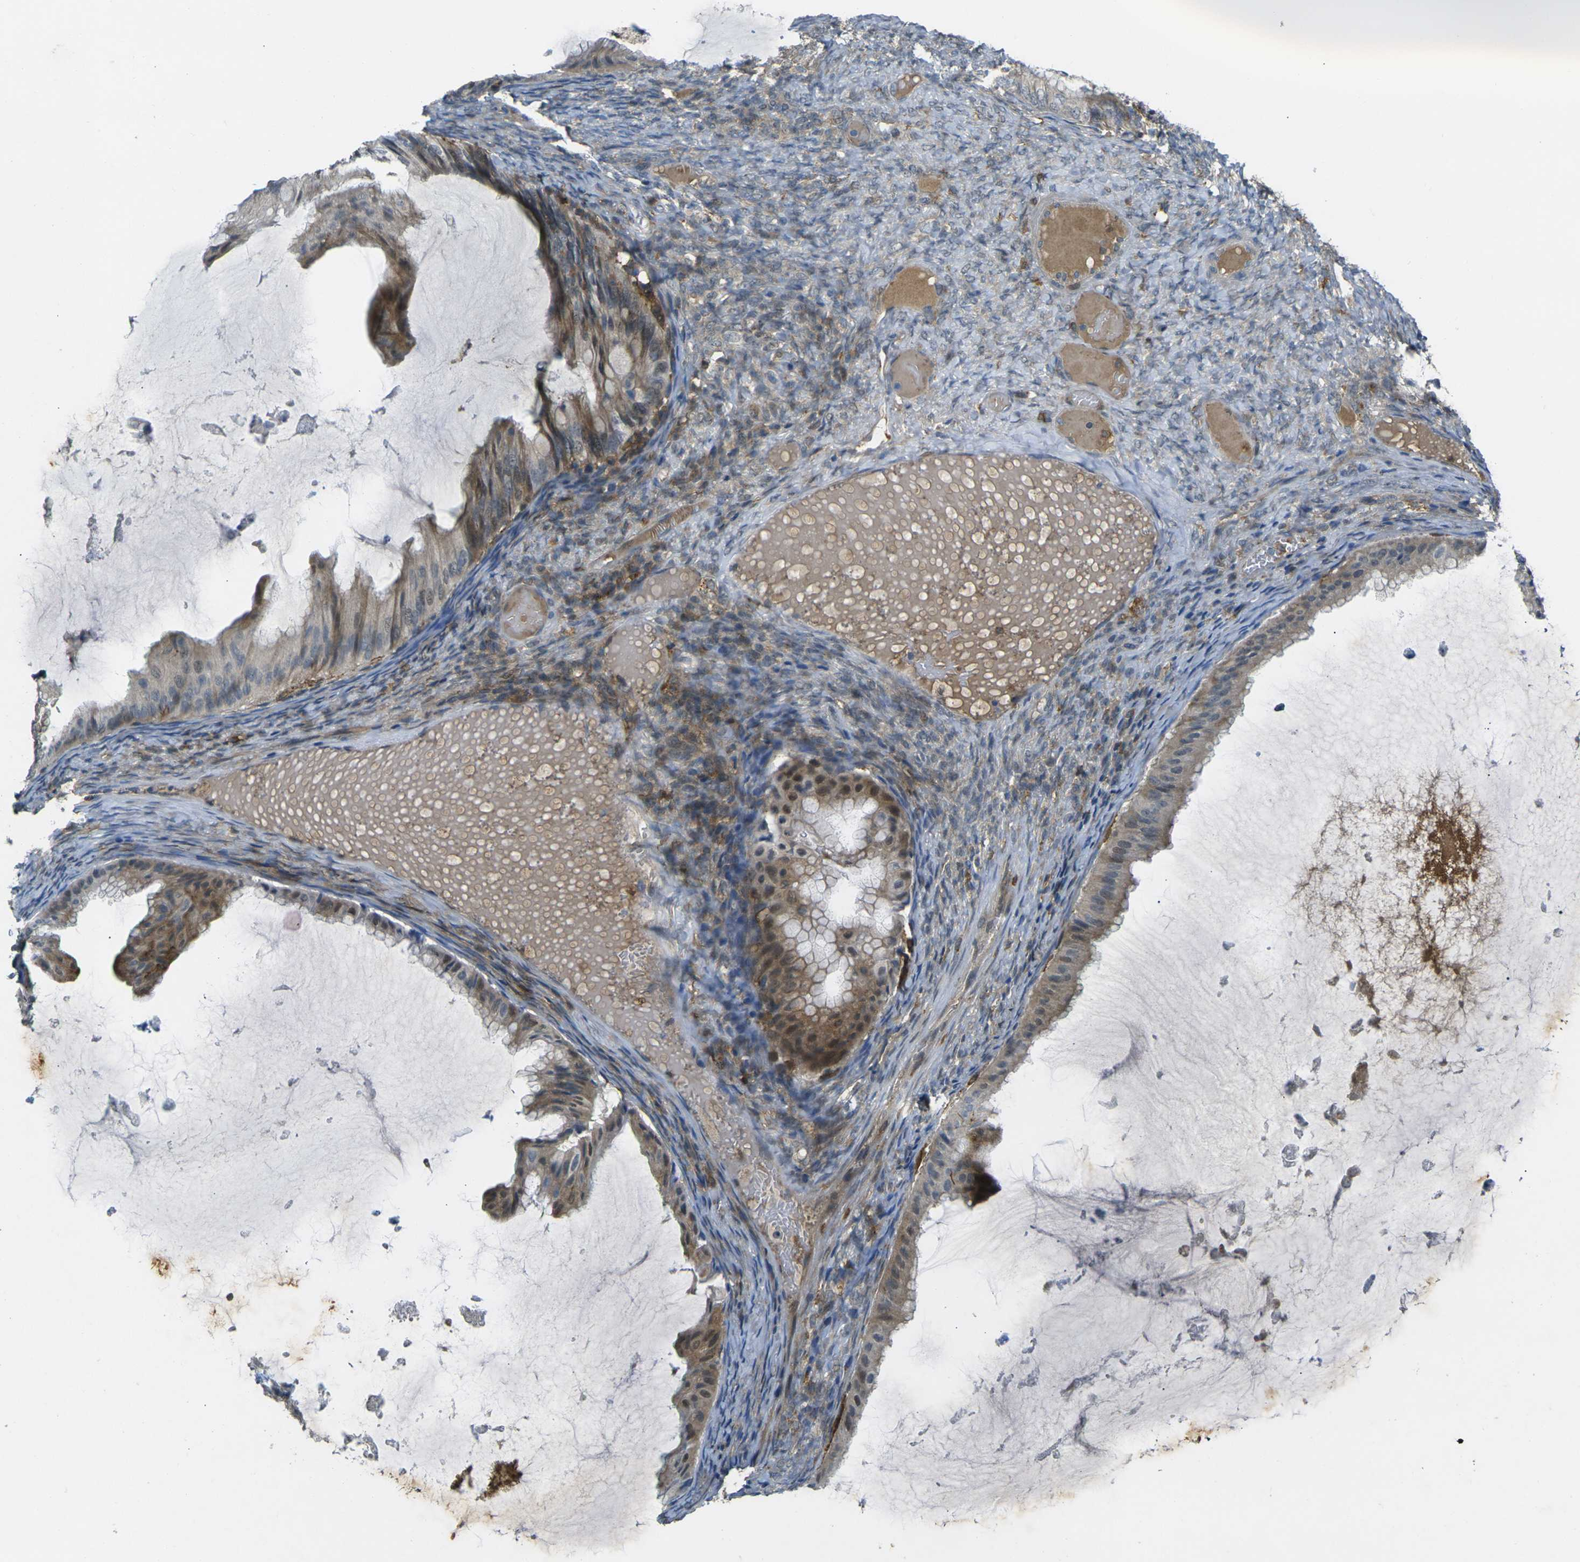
{"staining": {"intensity": "weak", "quantity": ">75%", "location": "cytoplasmic/membranous"}, "tissue": "ovarian cancer", "cell_type": "Tumor cells", "image_type": "cancer", "snomed": [{"axis": "morphology", "description": "Cystadenocarcinoma, mucinous, NOS"}, {"axis": "topography", "description": "Ovary"}], "caption": "This histopathology image displays IHC staining of mucinous cystadenocarcinoma (ovarian), with low weak cytoplasmic/membranous positivity in approximately >75% of tumor cells.", "gene": "PIGL", "patient": {"sex": "female", "age": 61}}